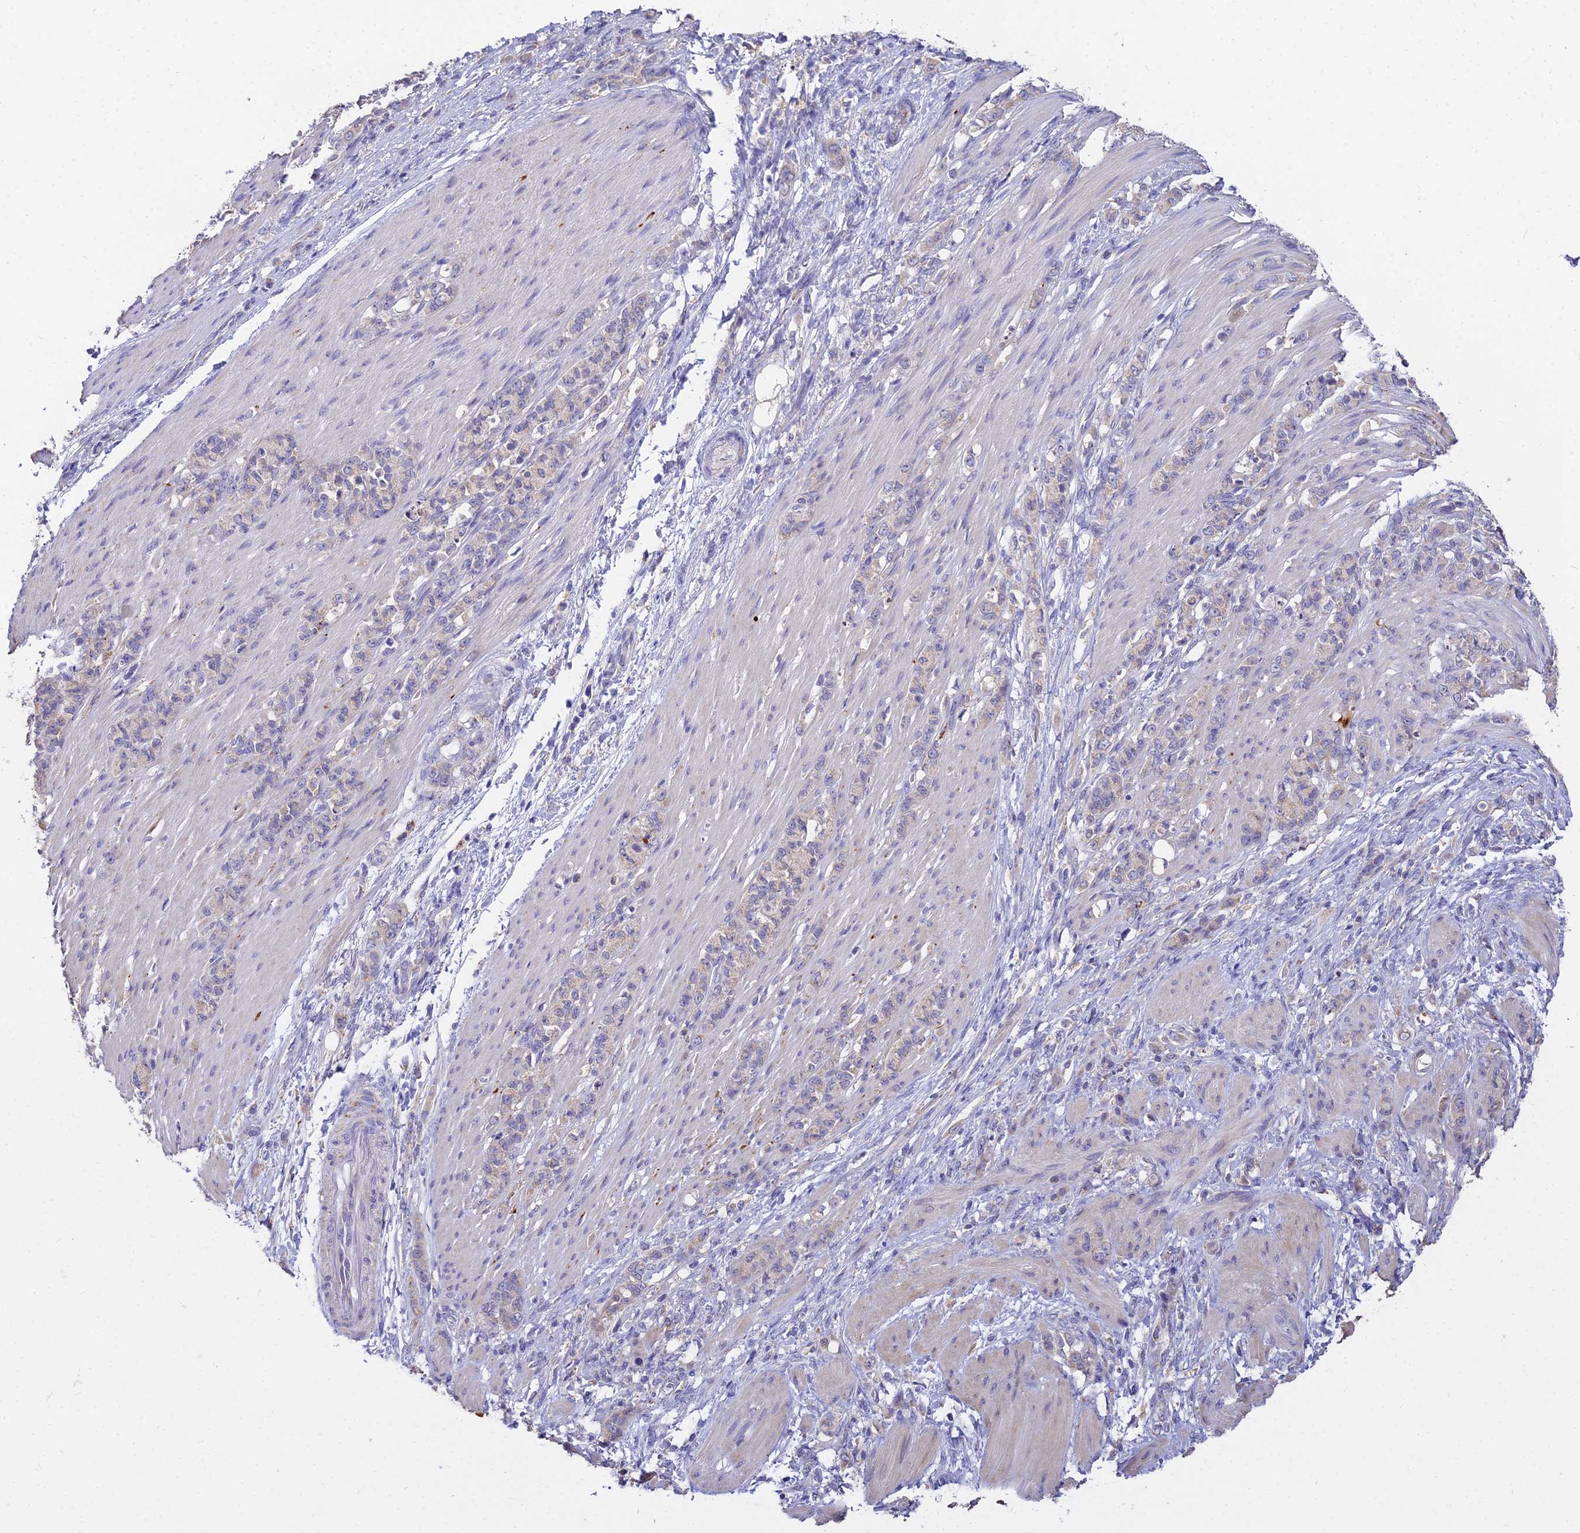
{"staining": {"intensity": "negative", "quantity": "none", "location": "none"}, "tissue": "stomach cancer", "cell_type": "Tumor cells", "image_type": "cancer", "snomed": [{"axis": "morphology", "description": "Adenocarcinoma, NOS"}, {"axis": "topography", "description": "Stomach"}], "caption": "An IHC image of adenocarcinoma (stomach) is shown. There is no staining in tumor cells of adenocarcinoma (stomach).", "gene": "ARL8B", "patient": {"sex": "female", "age": 79}}